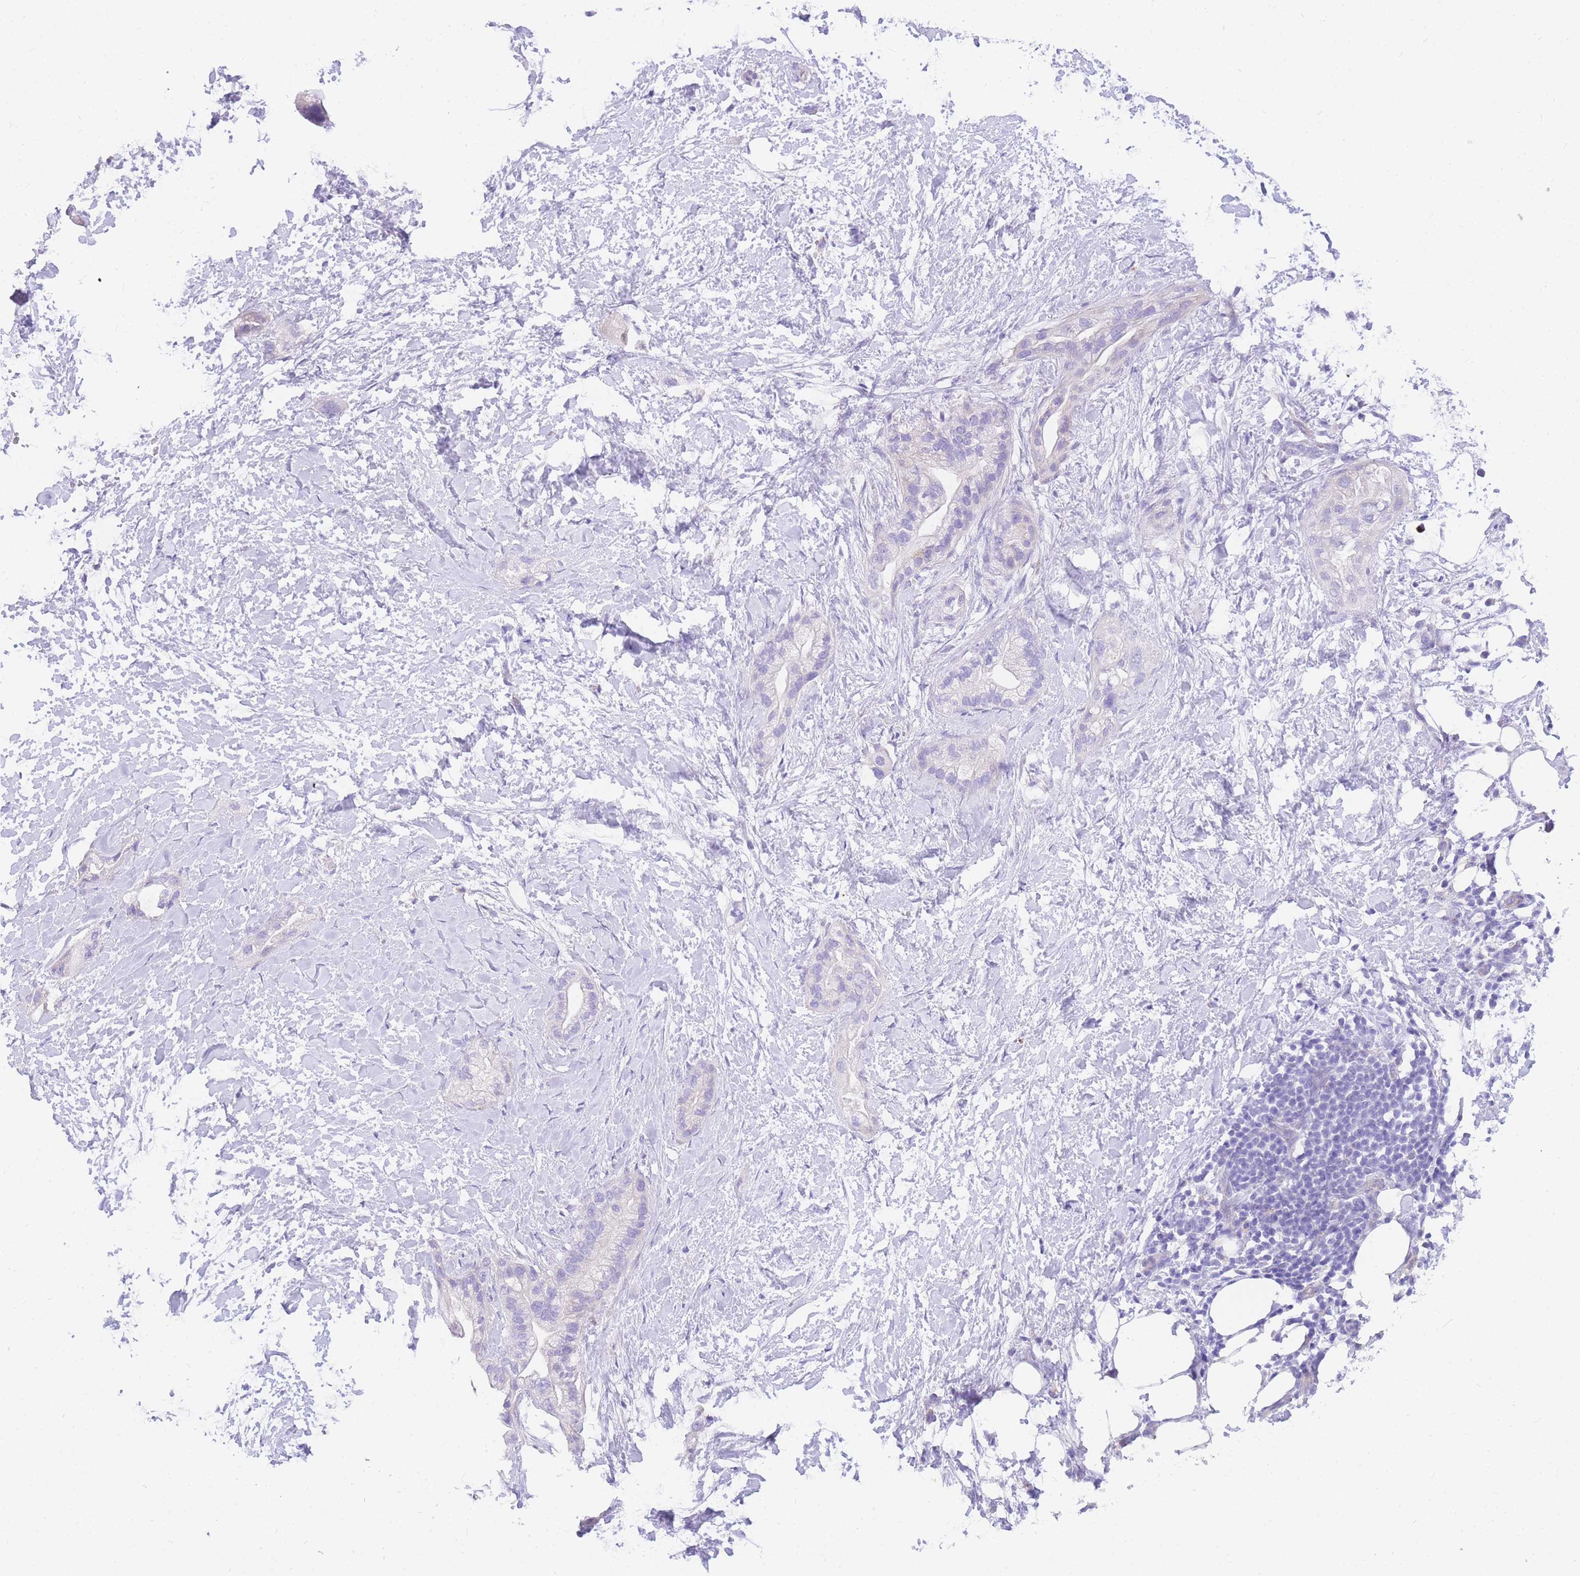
{"staining": {"intensity": "negative", "quantity": "none", "location": "none"}, "tissue": "pancreatic cancer", "cell_type": "Tumor cells", "image_type": "cancer", "snomed": [{"axis": "morphology", "description": "Adenocarcinoma, NOS"}, {"axis": "topography", "description": "Pancreas"}], "caption": "This is an immunohistochemistry (IHC) histopathology image of pancreatic adenocarcinoma. There is no staining in tumor cells.", "gene": "UPK1A", "patient": {"sex": "male", "age": 44}}